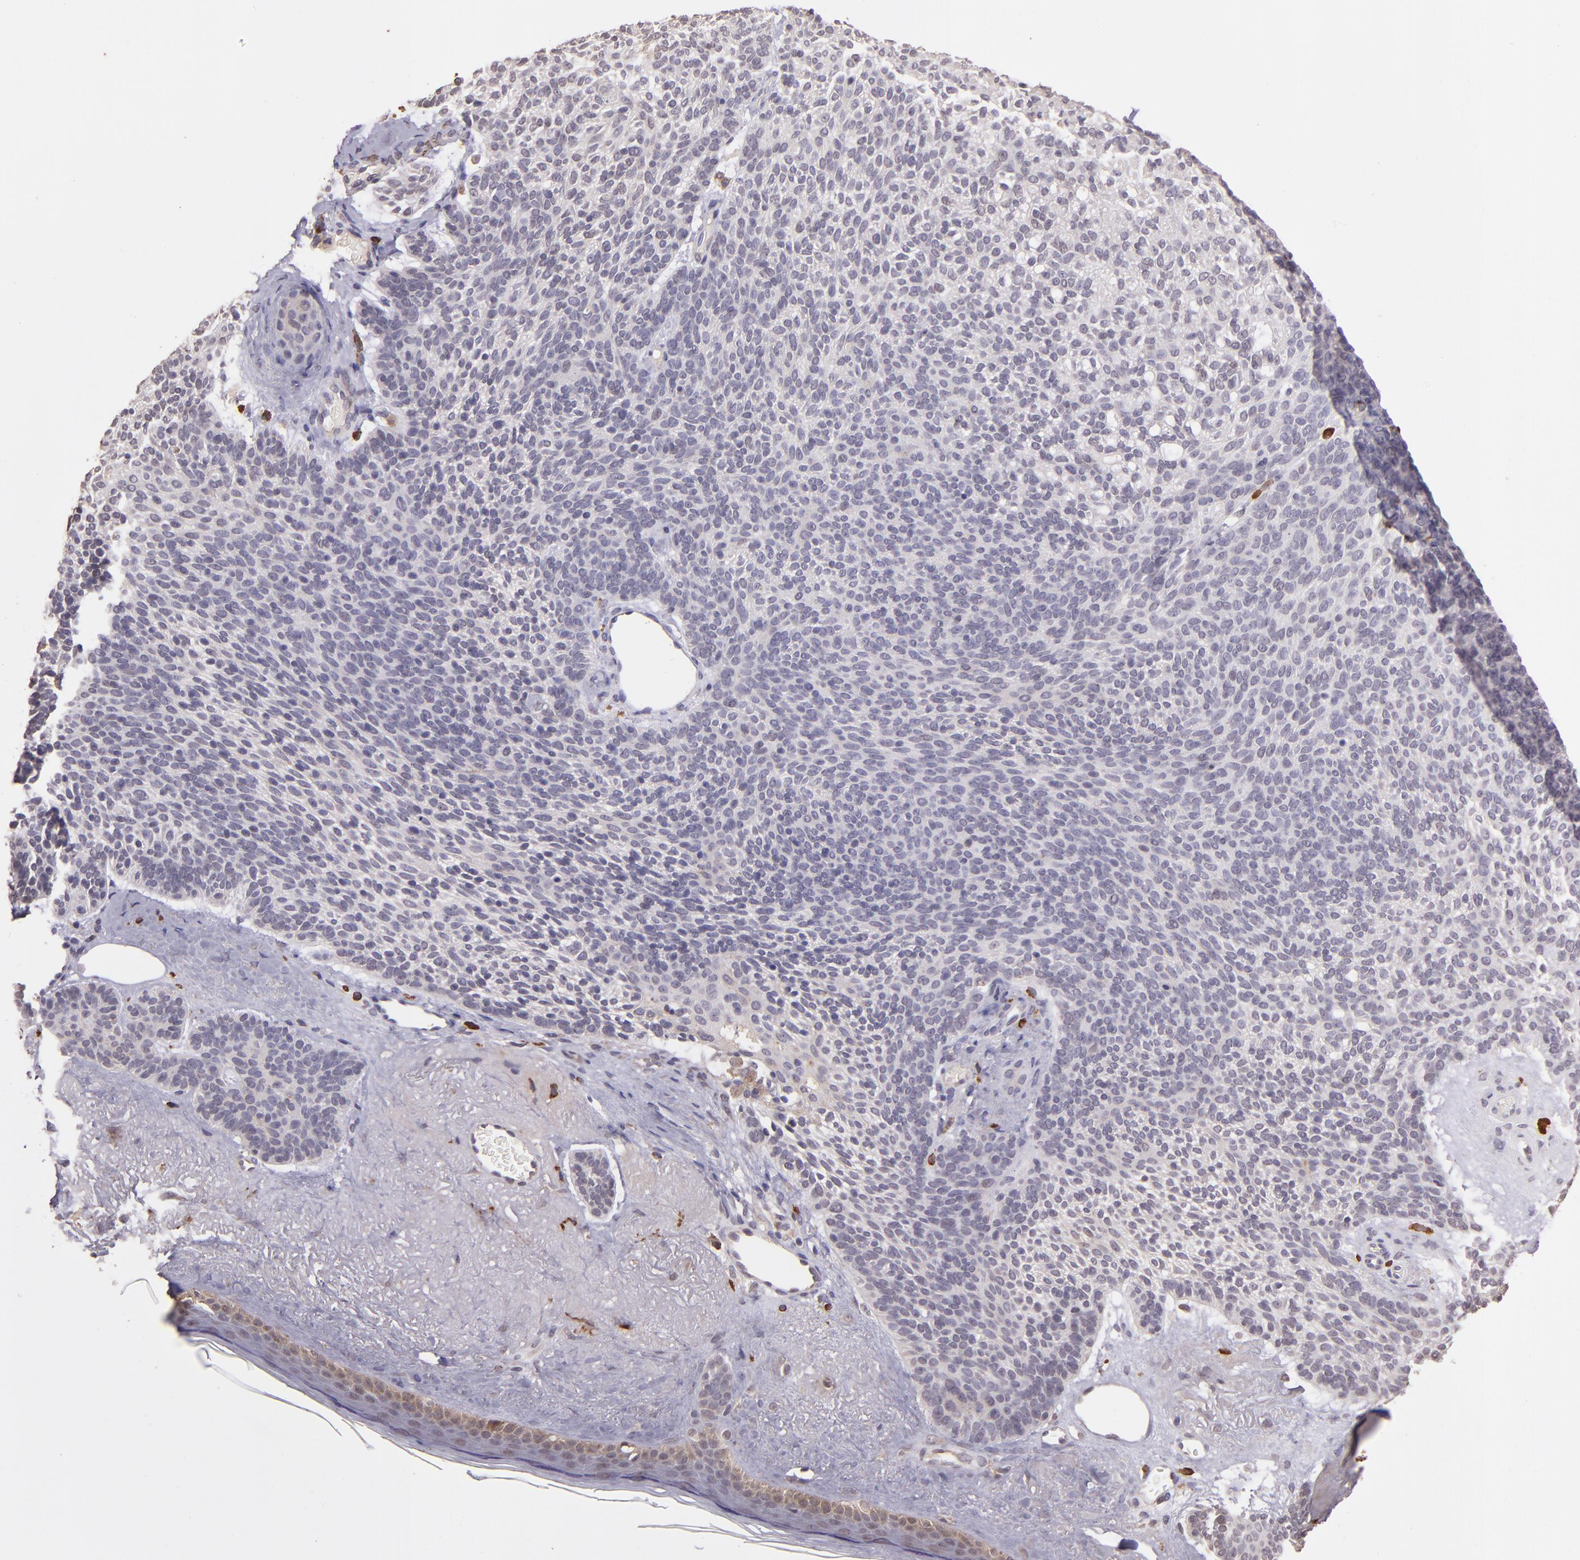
{"staining": {"intensity": "negative", "quantity": "none", "location": "none"}, "tissue": "skin cancer", "cell_type": "Tumor cells", "image_type": "cancer", "snomed": [{"axis": "morphology", "description": "Normal tissue, NOS"}, {"axis": "morphology", "description": "Basal cell carcinoma"}, {"axis": "topography", "description": "Skin"}], "caption": "This is a photomicrograph of IHC staining of basal cell carcinoma (skin), which shows no positivity in tumor cells. Nuclei are stained in blue.", "gene": "TAF7L", "patient": {"sex": "female", "age": 70}}